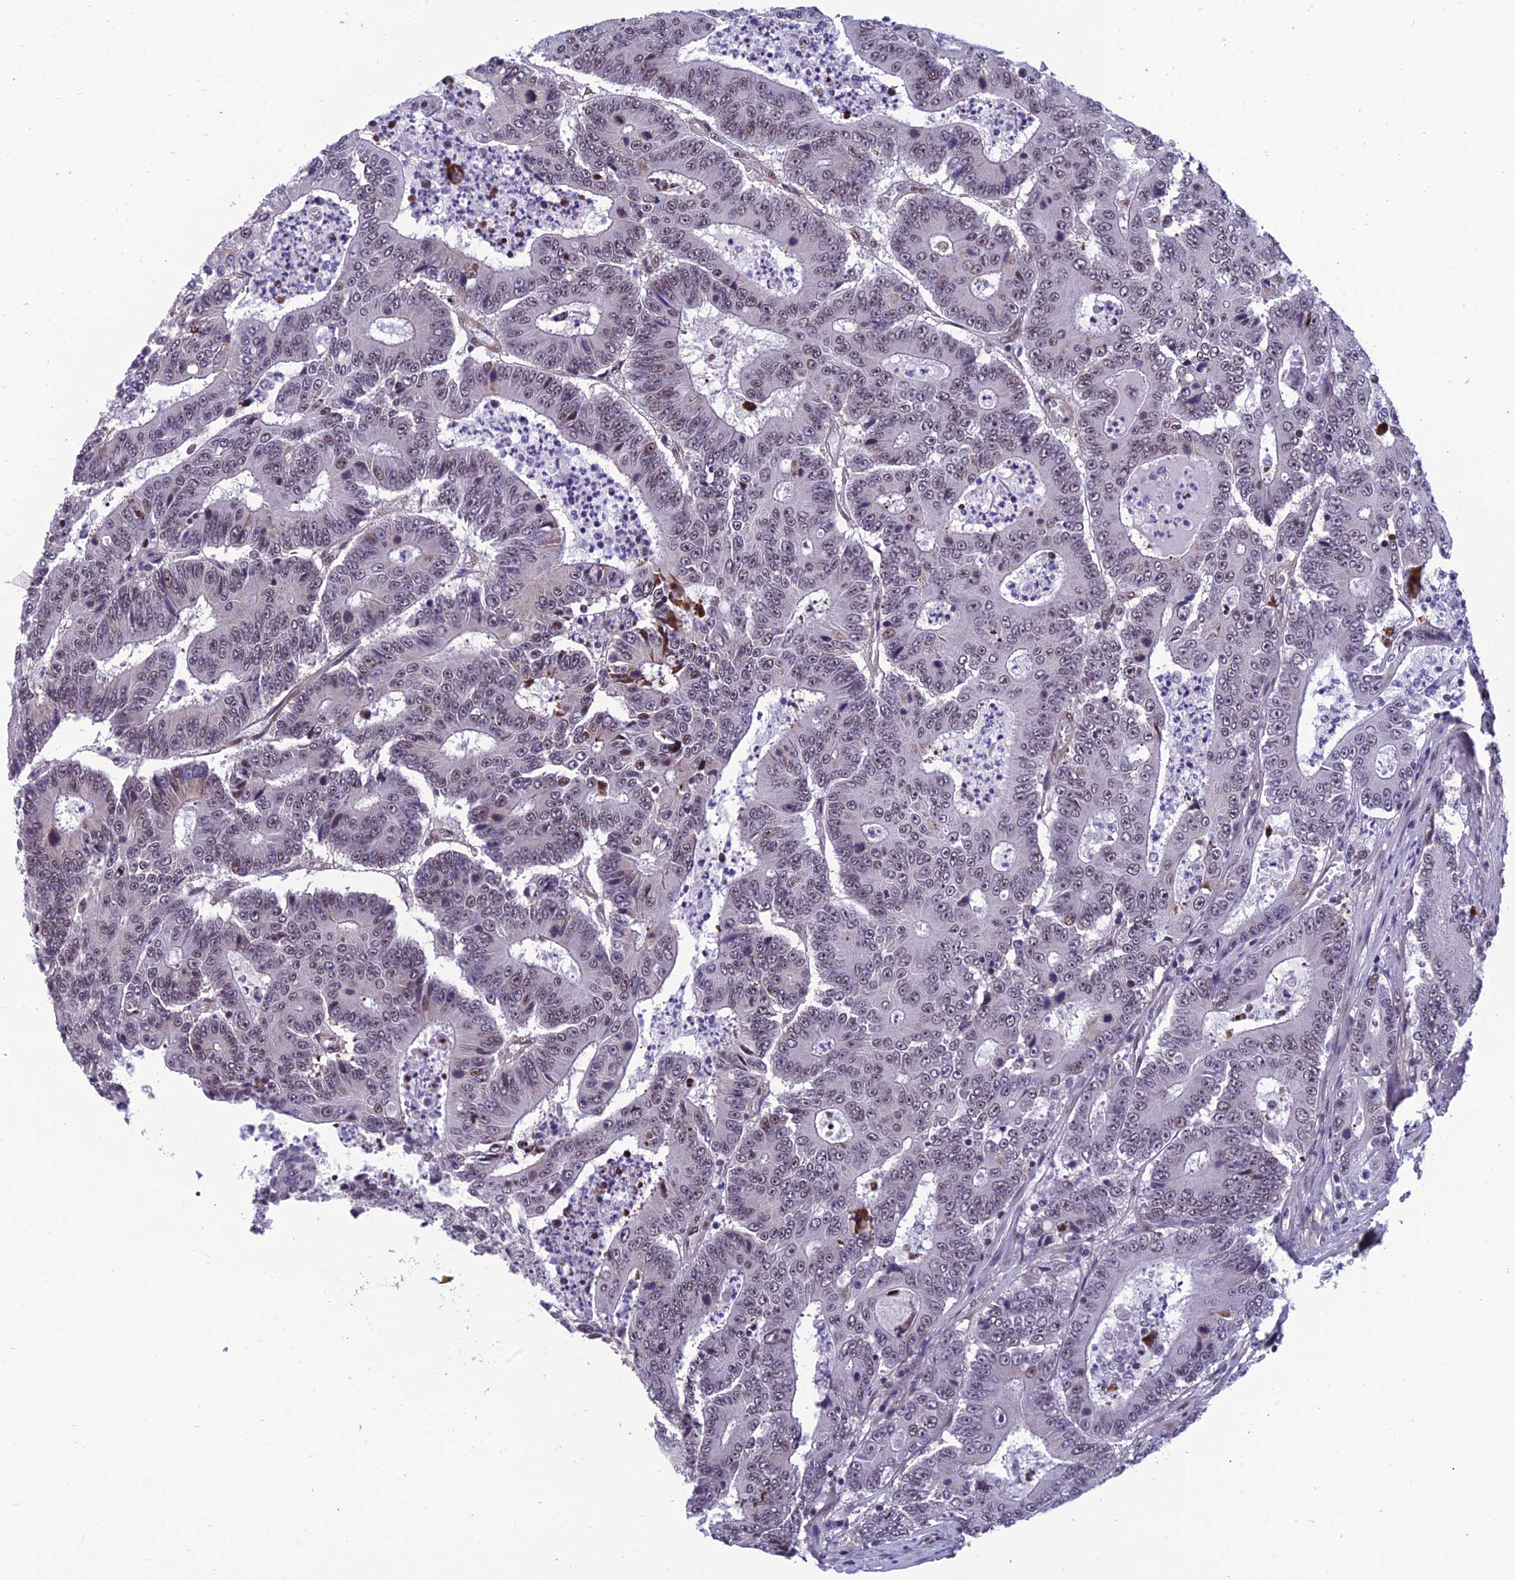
{"staining": {"intensity": "weak", "quantity": ">75%", "location": "nuclear"}, "tissue": "colorectal cancer", "cell_type": "Tumor cells", "image_type": "cancer", "snomed": [{"axis": "morphology", "description": "Adenocarcinoma, NOS"}, {"axis": "topography", "description": "Colon"}], "caption": "Colorectal adenocarcinoma stained for a protein reveals weak nuclear positivity in tumor cells.", "gene": "RSRC1", "patient": {"sex": "male", "age": 83}}